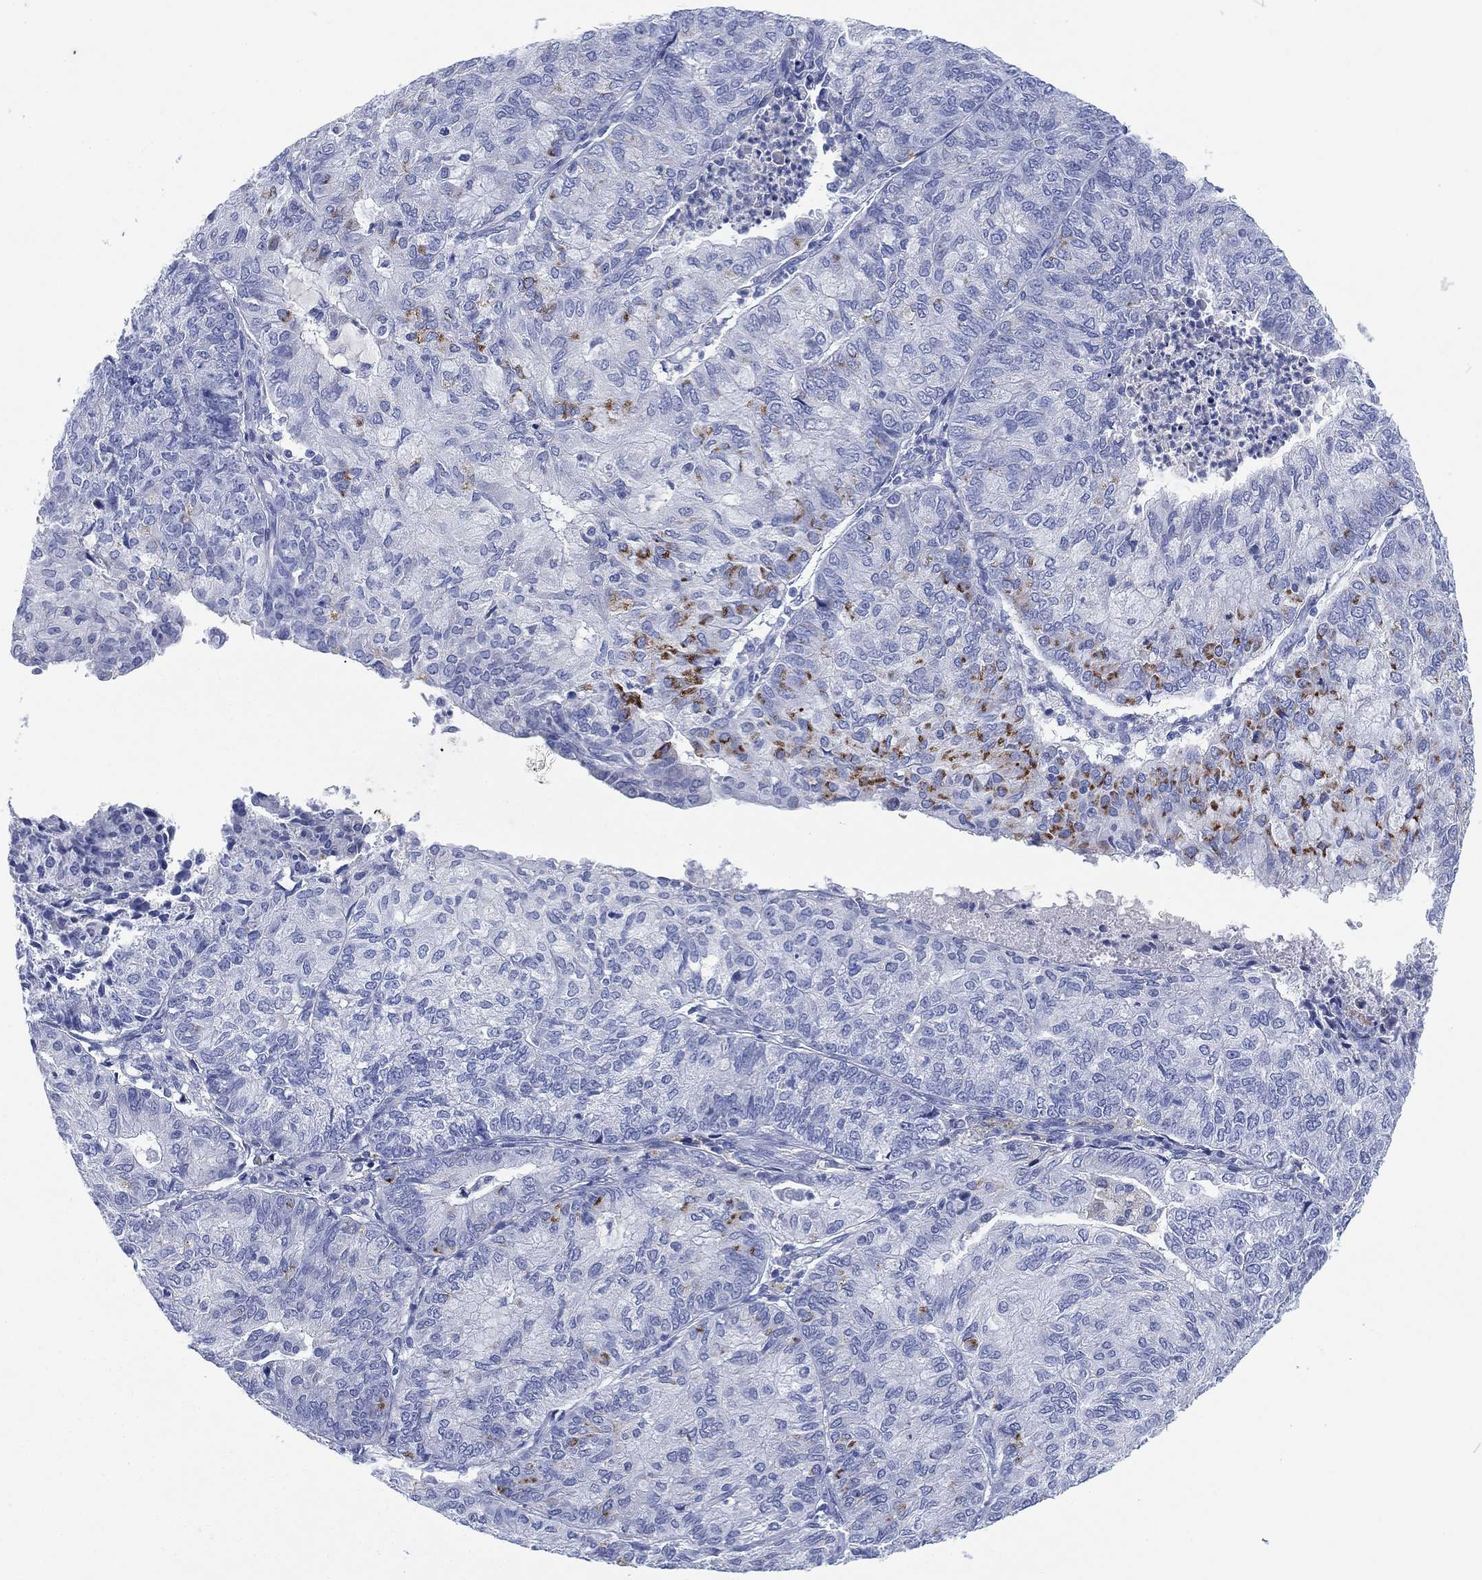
{"staining": {"intensity": "moderate", "quantity": "<25%", "location": "cytoplasmic/membranous"}, "tissue": "endometrial cancer", "cell_type": "Tumor cells", "image_type": "cancer", "snomed": [{"axis": "morphology", "description": "Adenocarcinoma, NOS"}, {"axis": "topography", "description": "Endometrium"}], "caption": "IHC photomicrograph of endometrial cancer stained for a protein (brown), which demonstrates low levels of moderate cytoplasmic/membranous expression in approximately <25% of tumor cells.", "gene": "SLC9C2", "patient": {"sex": "female", "age": 82}}